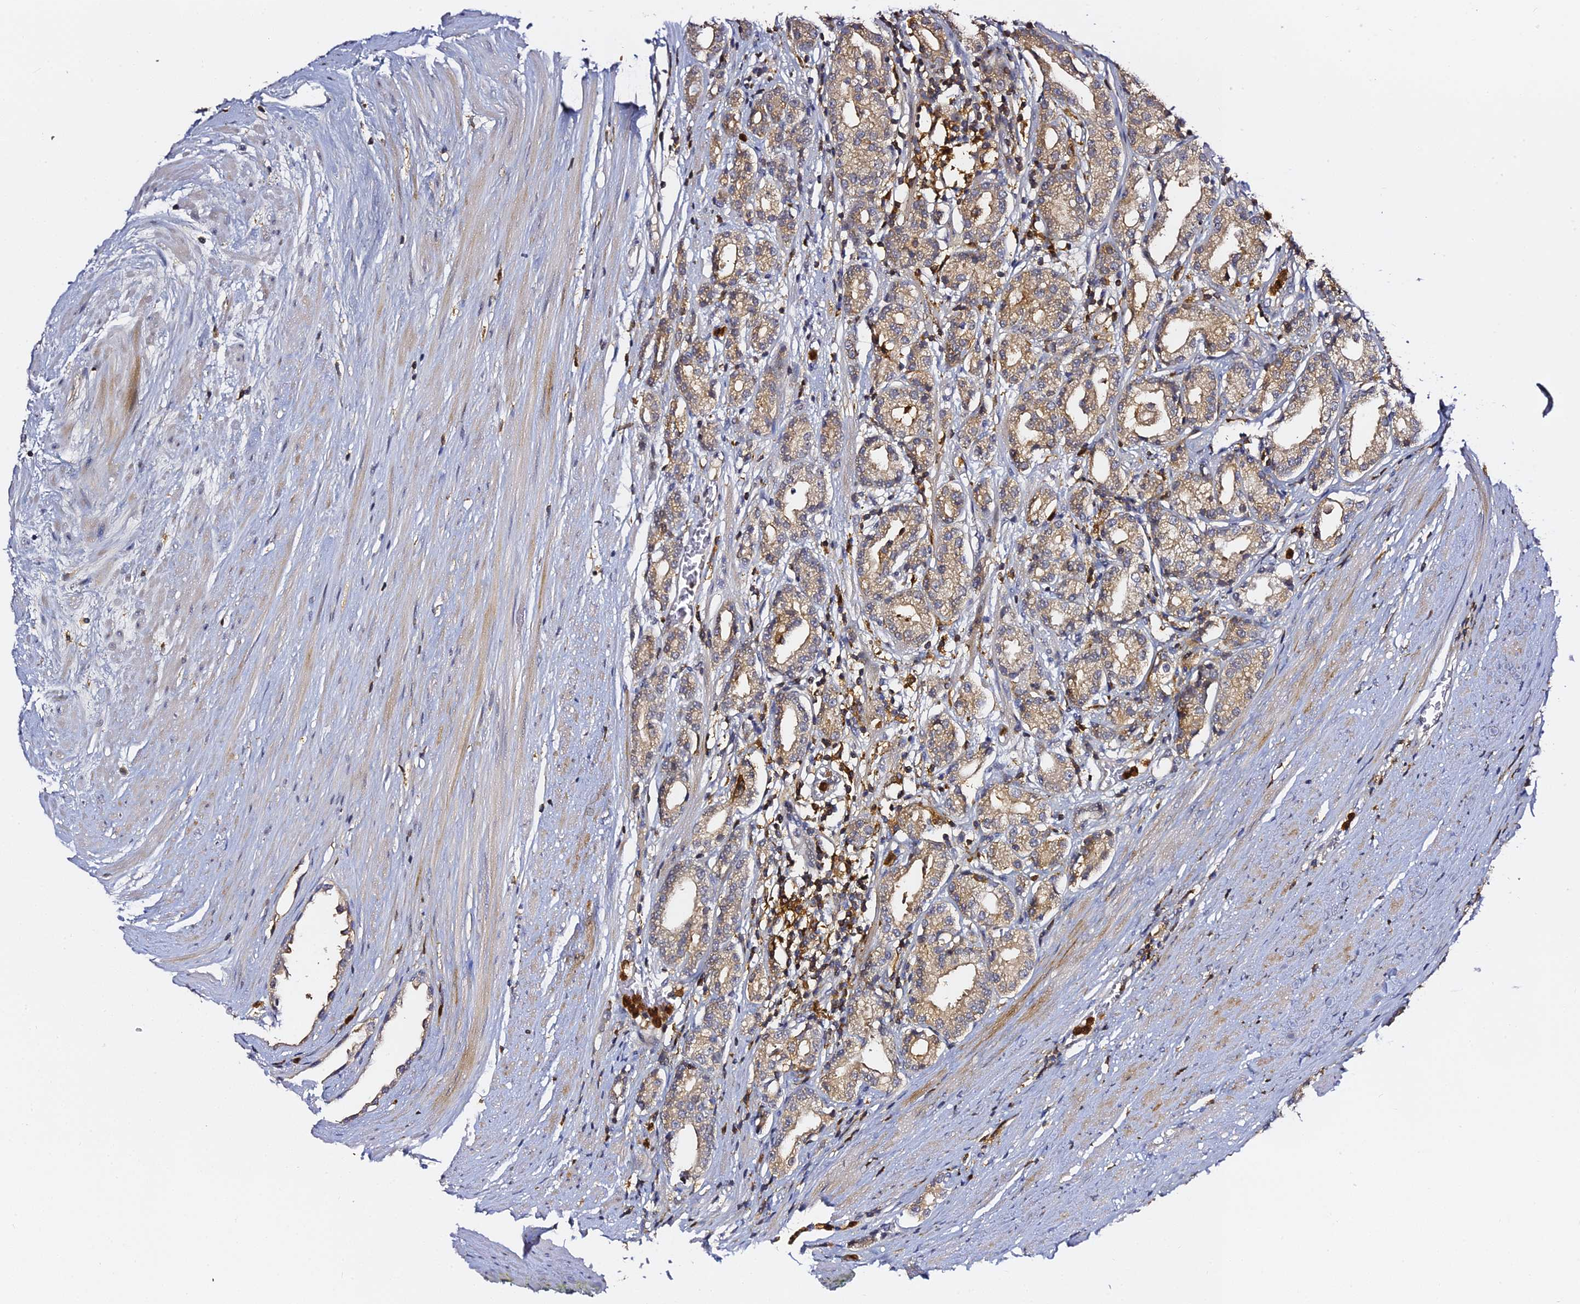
{"staining": {"intensity": "weak", "quantity": ">75%", "location": "cytoplasmic/membranous"}, "tissue": "prostate cancer", "cell_type": "Tumor cells", "image_type": "cancer", "snomed": [{"axis": "morphology", "description": "Adenocarcinoma, High grade"}, {"axis": "topography", "description": "Prostate"}], "caption": "There is low levels of weak cytoplasmic/membranous staining in tumor cells of prostate cancer (high-grade adenocarcinoma), as demonstrated by immunohistochemical staining (brown color).", "gene": "IL4I1", "patient": {"sex": "male", "age": 69}}